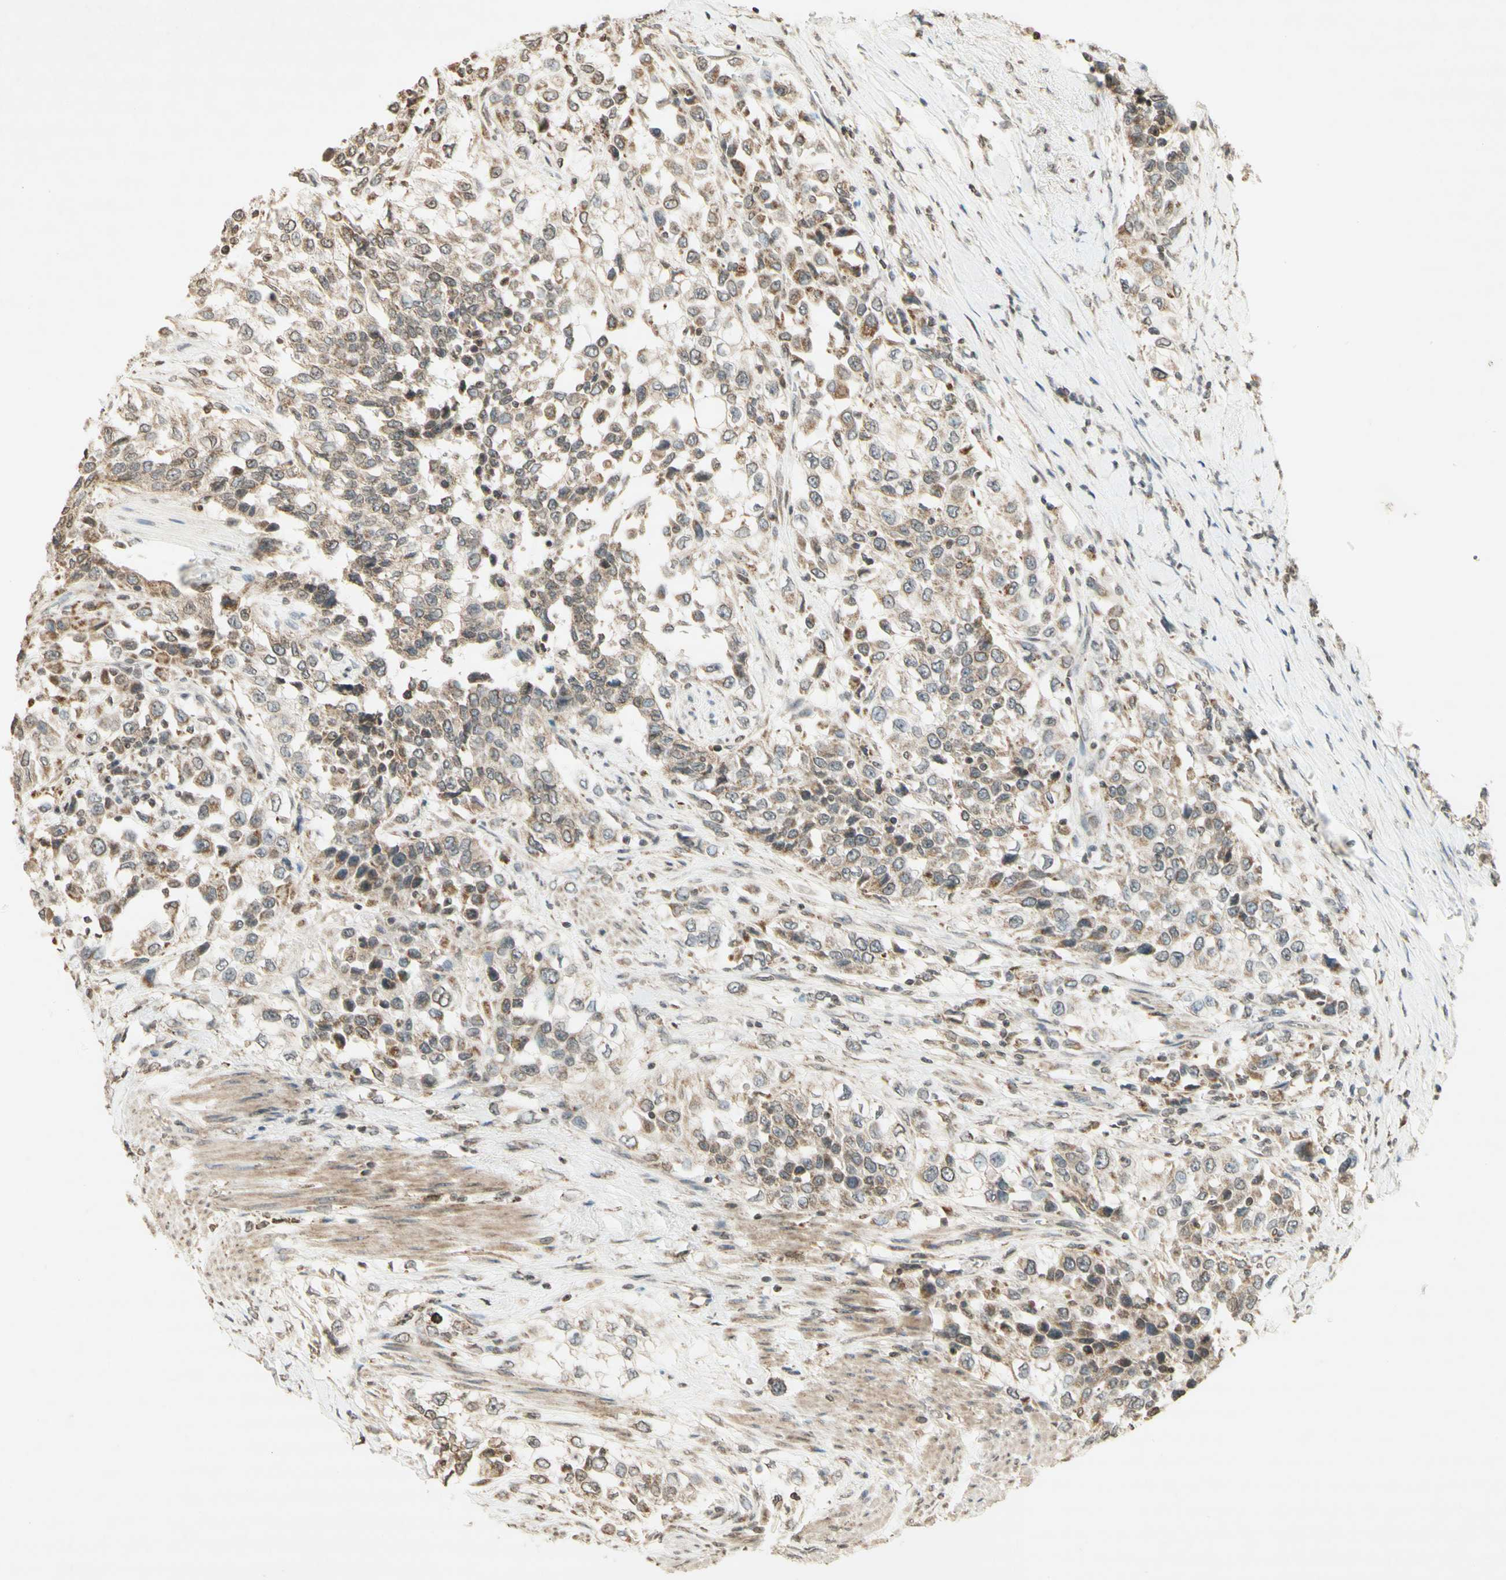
{"staining": {"intensity": "weak", "quantity": ">75%", "location": "cytoplasmic/membranous"}, "tissue": "urothelial cancer", "cell_type": "Tumor cells", "image_type": "cancer", "snomed": [{"axis": "morphology", "description": "Urothelial carcinoma, High grade"}, {"axis": "topography", "description": "Urinary bladder"}], "caption": "Protein expression analysis of human high-grade urothelial carcinoma reveals weak cytoplasmic/membranous expression in about >75% of tumor cells.", "gene": "CCNI", "patient": {"sex": "female", "age": 80}}